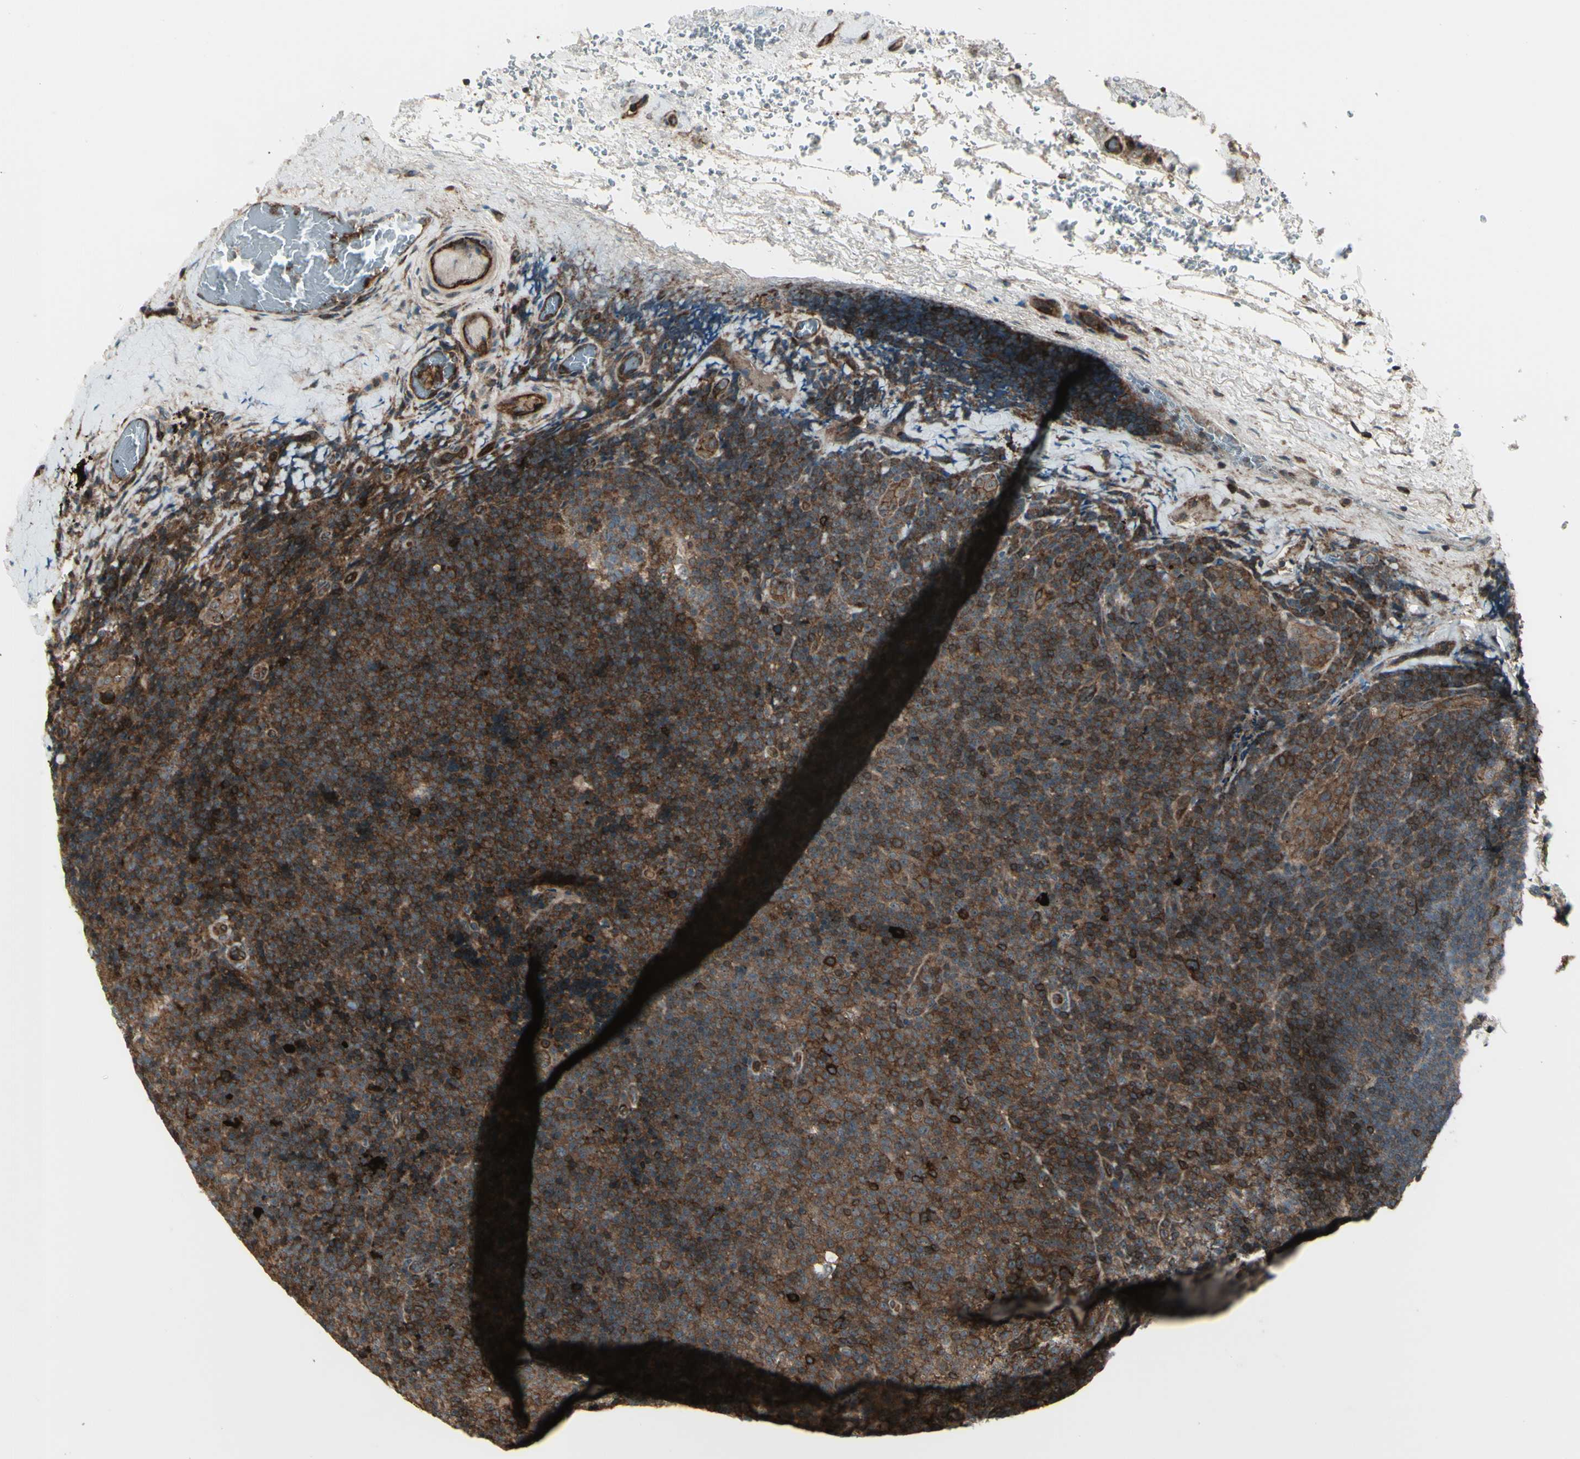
{"staining": {"intensity": "strong", "quantity": ">75%", "location": "cytoplasmic/membranous"}, "tissue": "lymphoma", "cell_type": "Tumor cells", "image_type": "cancer", "snomed": [{"axis": "morphology", "description": "Malignant lymphoma, non-Hodgkin's type, High grade"}, {"axis": "topography", "description": "Tonsil"}], "caption": "Strong cytoplasmic/membranous positivity for a protein is appreciated in about >75% of tumor cells of high-grade malignant lymphoma, non-Hodgkin's type using IHC.", "gene": "FXYD5", "patient": {"sex": "female", "age": 36}}